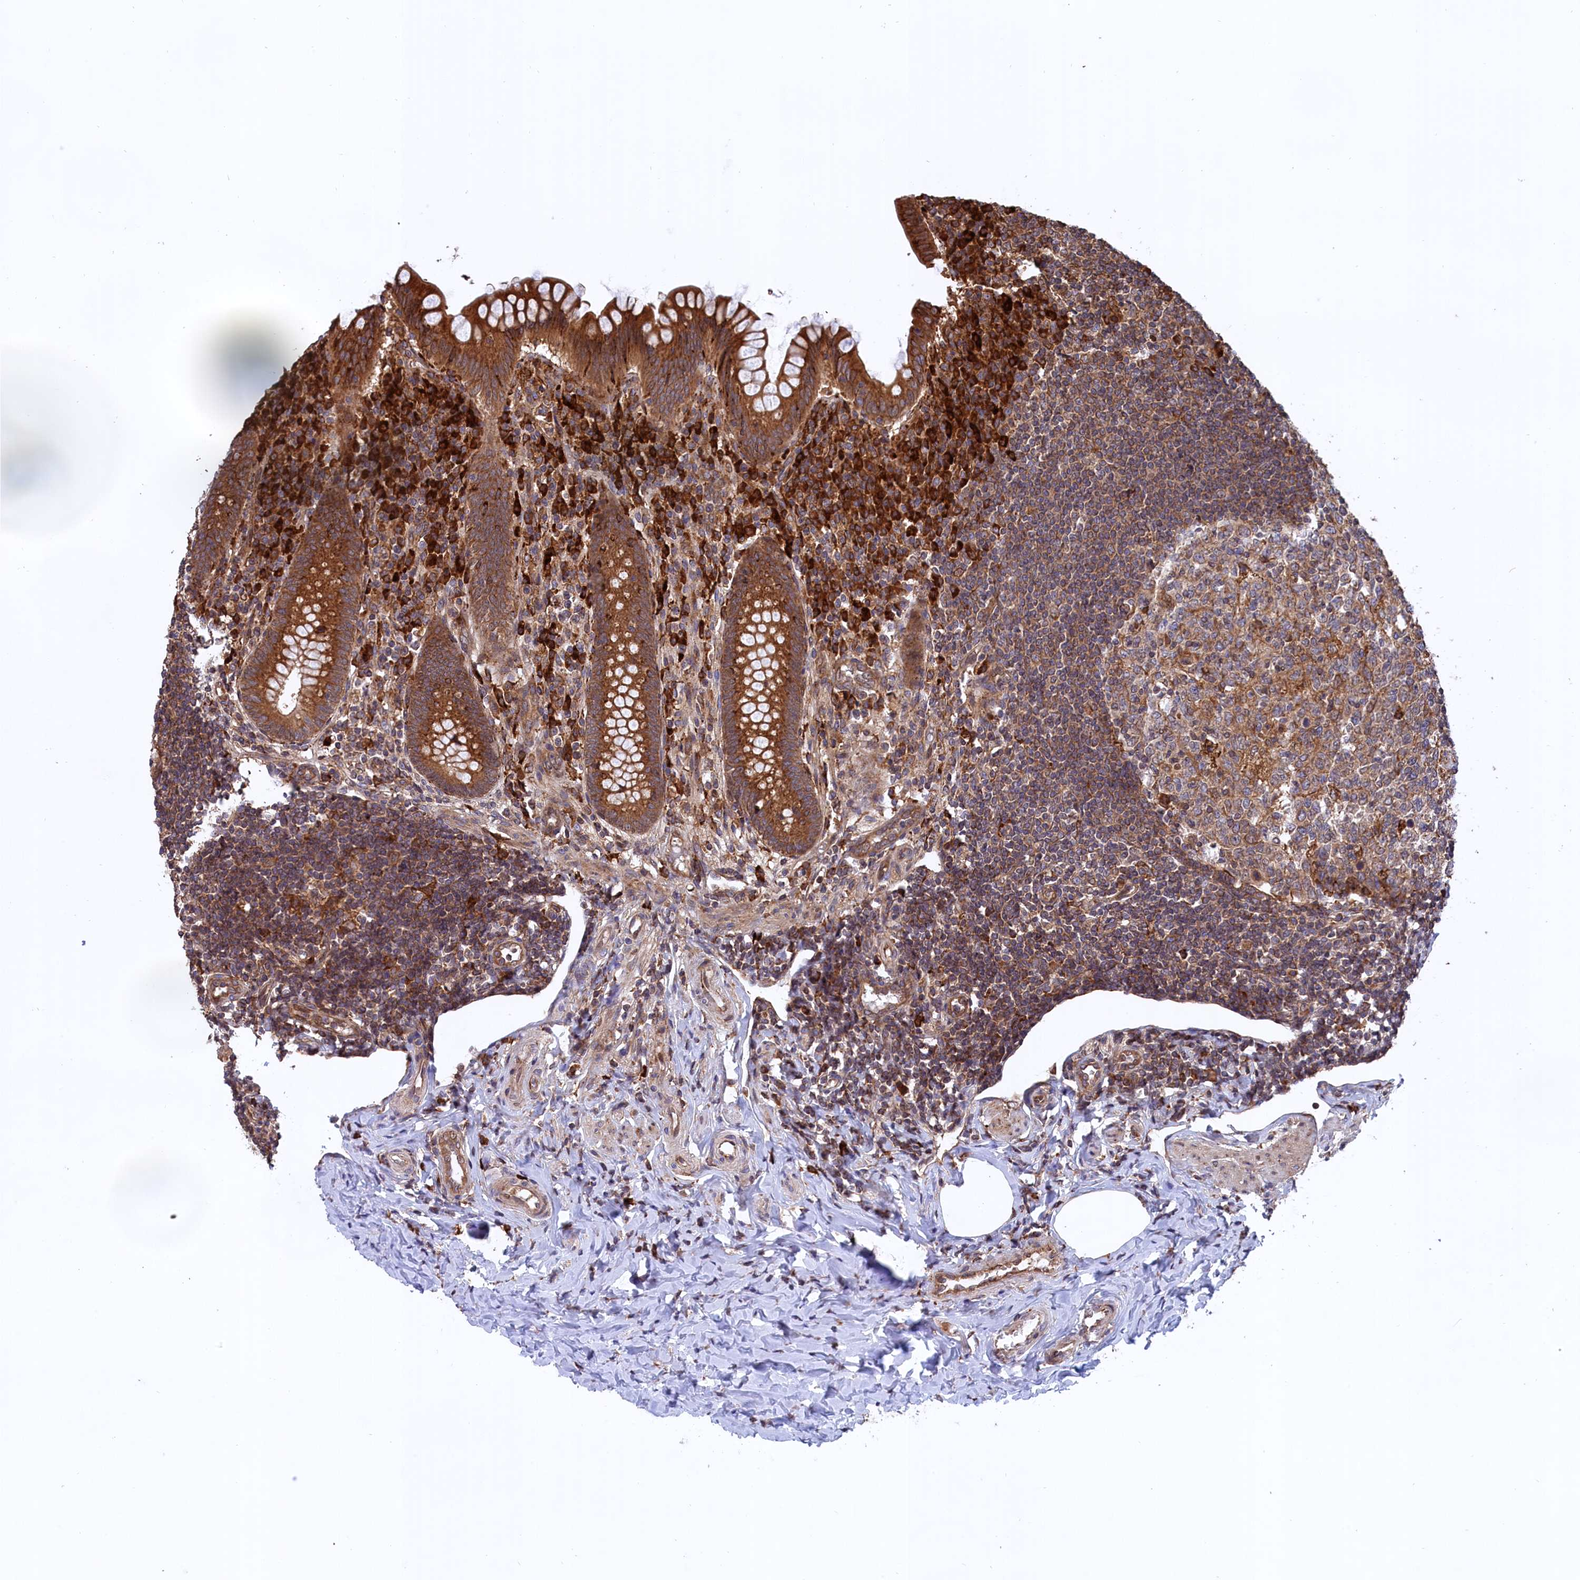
{"staining": {"intensity": "strong", "quantity": ">75%", "location": "cytoplasmic/membranous"}, "tissue": "appendix", "cell_type": "Glandular cells", "image_type": "normal", "snomed": [{"axis": "morphology", "description": "Normal tissue, NOS"}, {"axis": "topography", "description": "Appendix"}], "caption": "Immunohistochemical staining of benign human appendix reveals >75% levels of strong cytoplasmic/membranous protein staining in approximately >75% of glandular cells.", "gene": "PLA2G4C", "patient": {"sex": "female", "age": 33}}